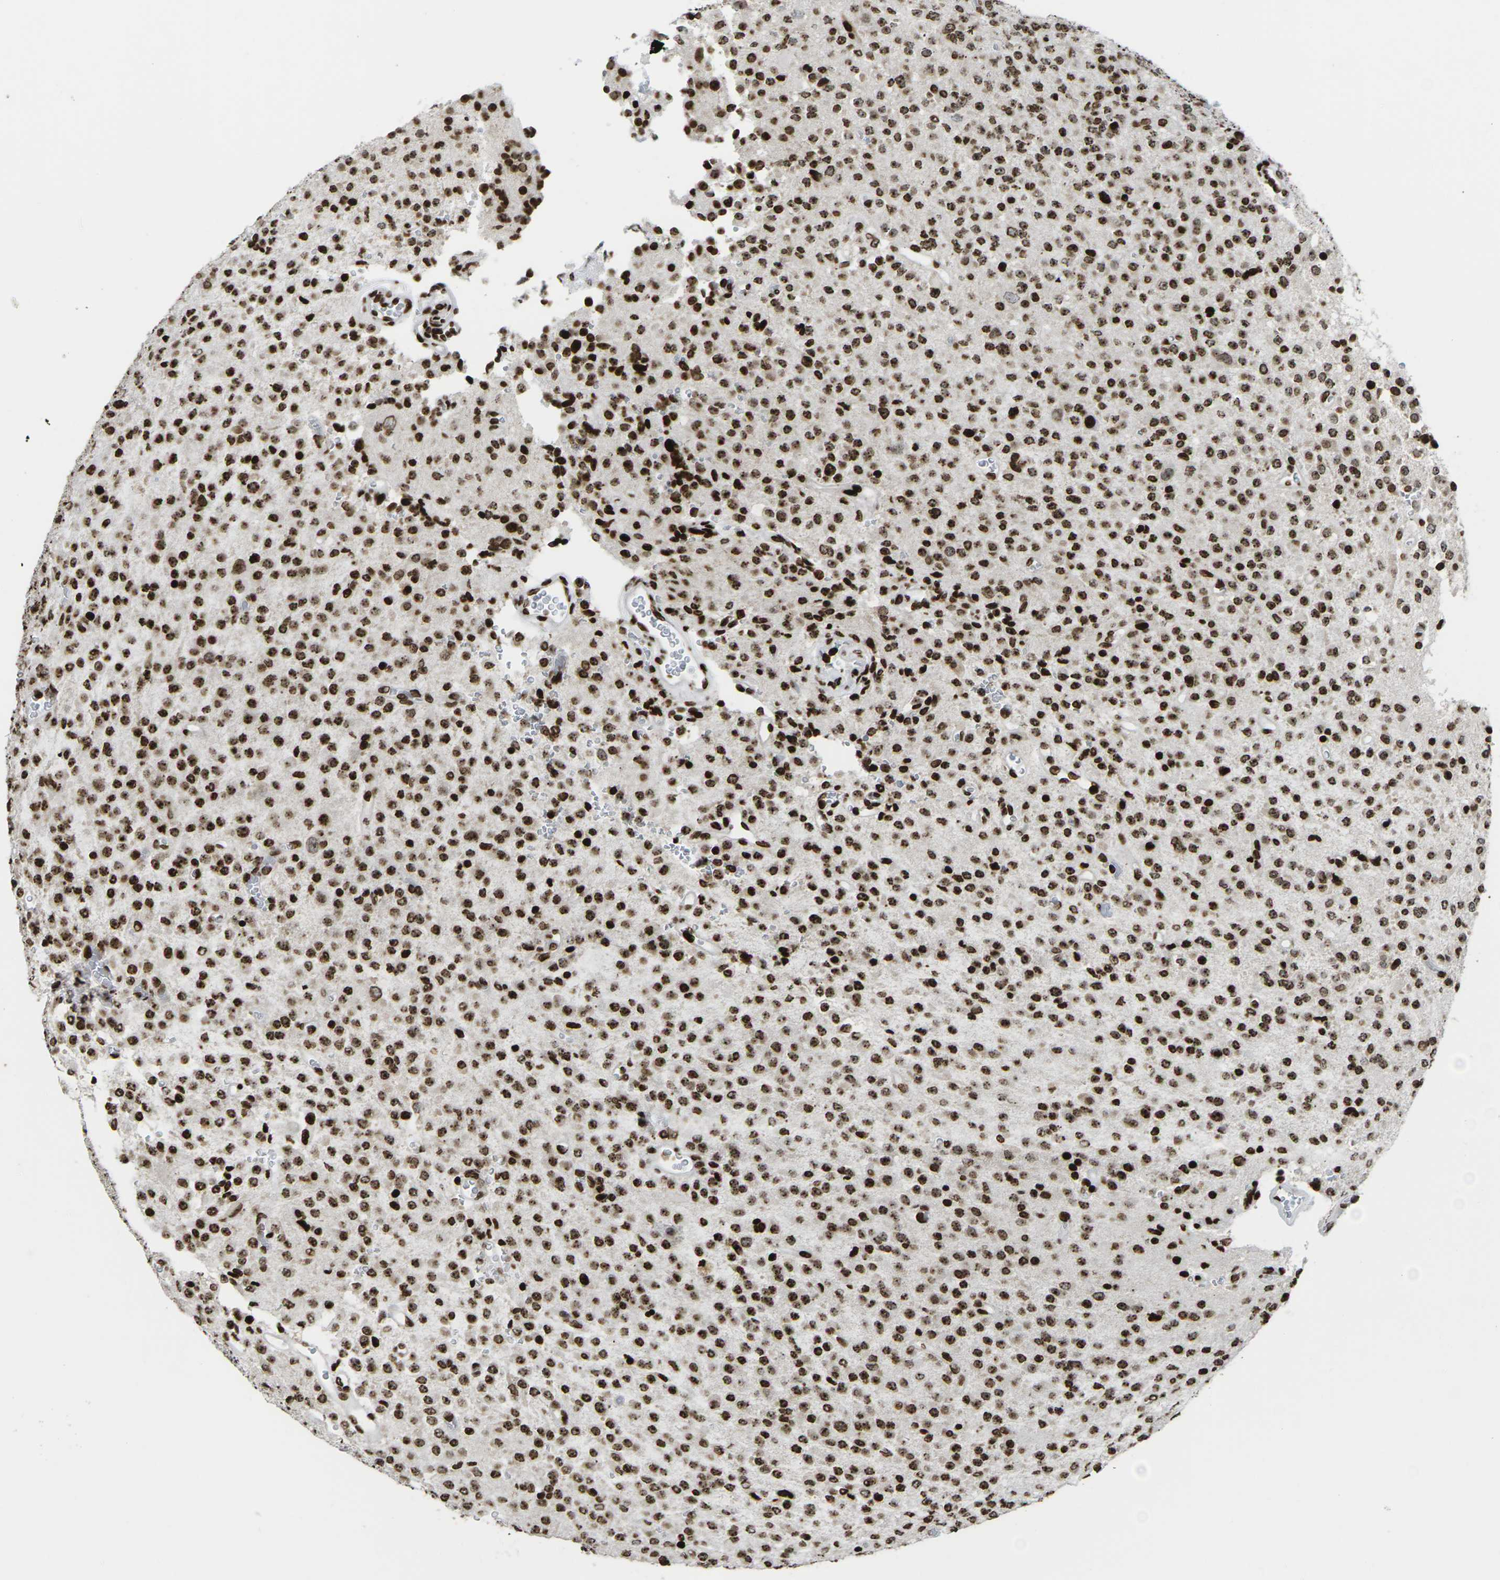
{"staining": {"intensity": "strong", "quantity": ">75%", "location": "nuclear"}, "tissue": "glioma", "cell_type": "Tumor cells", "image_type": "cancer", "snomed": [{"axis": "morphology", "description": "Glioma, malignant, Low grade"}, {"axis": "topography", "description": "Brain"}], "caption": "The micrograph reveals a brown stain indicating the presence of a protein in the nuclear of tumor cells in glioma. The protein of interest is stained brown, and the nuclei are stained in blue (DAB IHC with brightfield microscopy, high magnification).", "gene": "H1-4", "patient": {"sex": "male", "age": 38}}